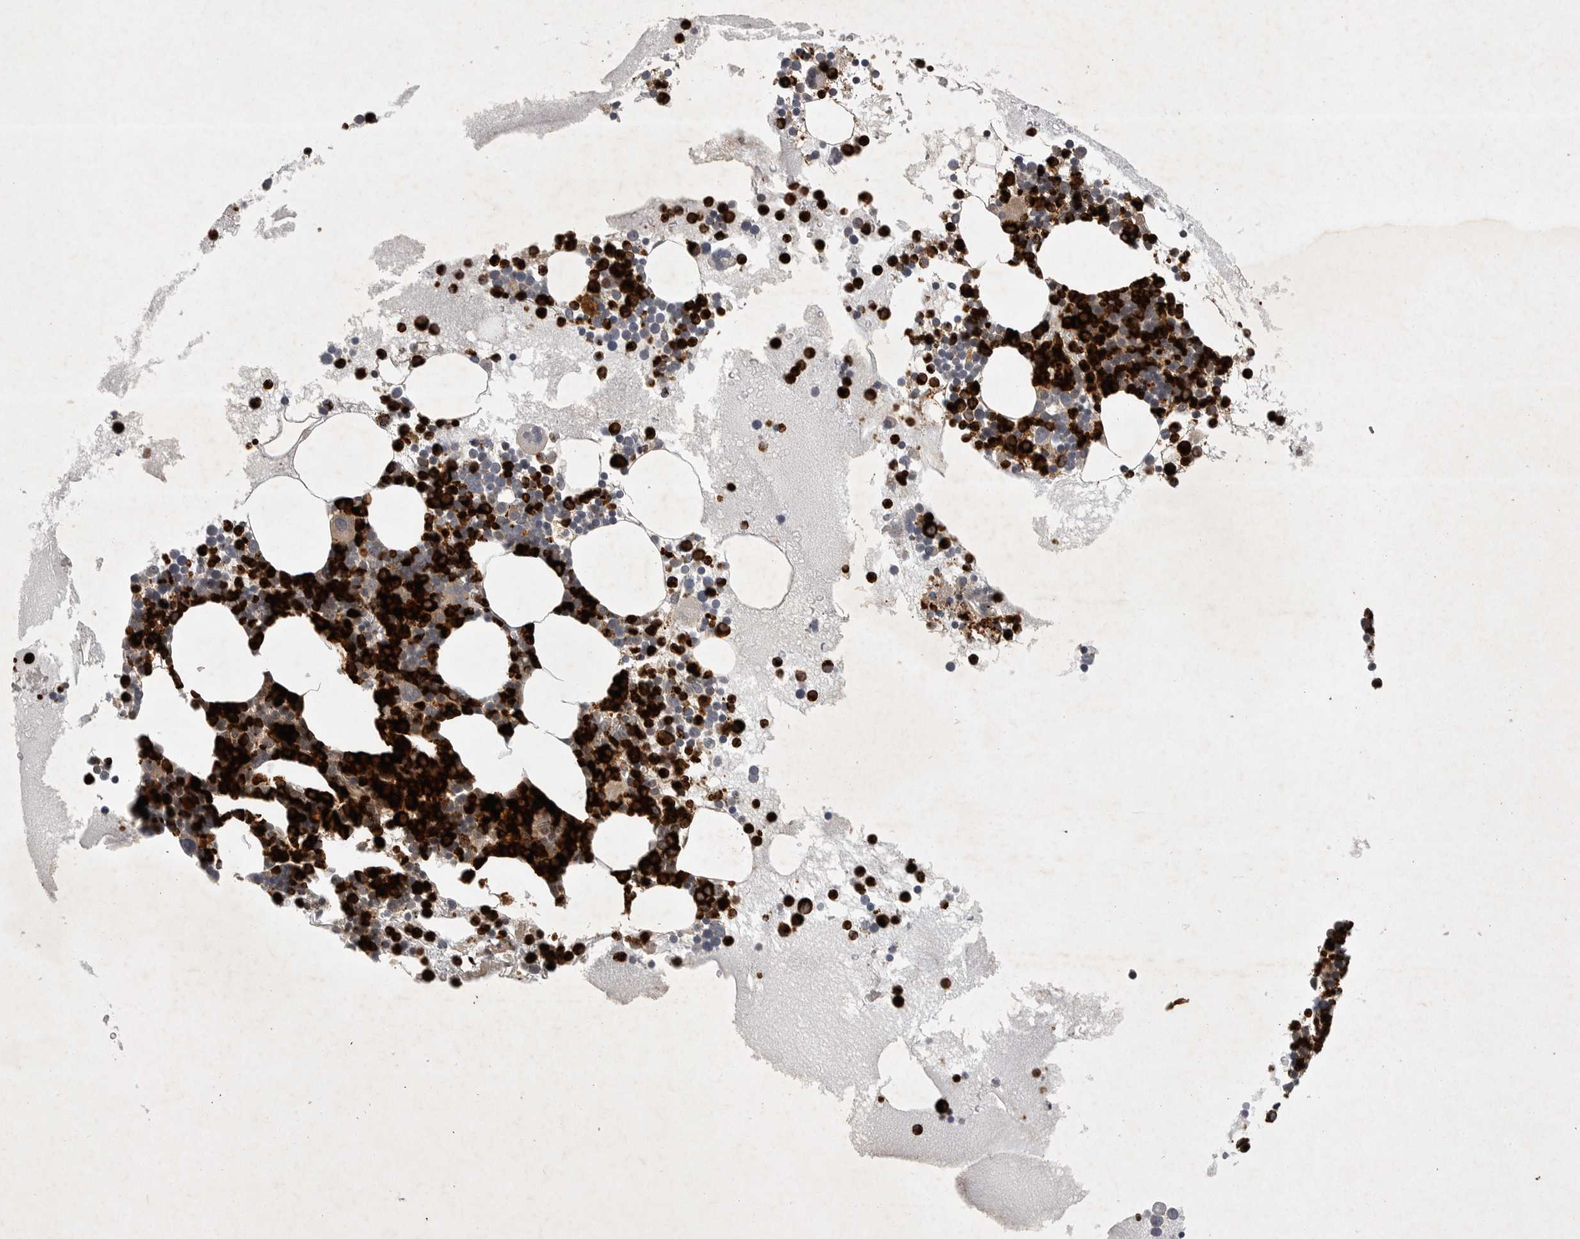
{"staining": {"intensity": "strong", "quantity": "25%-75%", "location": "cytoplasmic/membranous"}, "tissue": "bone marrow", "cell_type": "Hematopoietic cells", "image_type": "normal", "snomed": [{"axis": "morphology", "description": "Normal tissue, NOS"}, {"axis": "morphology", "description": "Inflammation, NOS"}, {"axis": "topography", "description": "Bone marrow"}], "caption": "Human bone marrow stained with a protein marker displays strong staining in hematopoietic cells.", "gene": "UBE3D", "patient": {"sex": "female", "age": 45}}